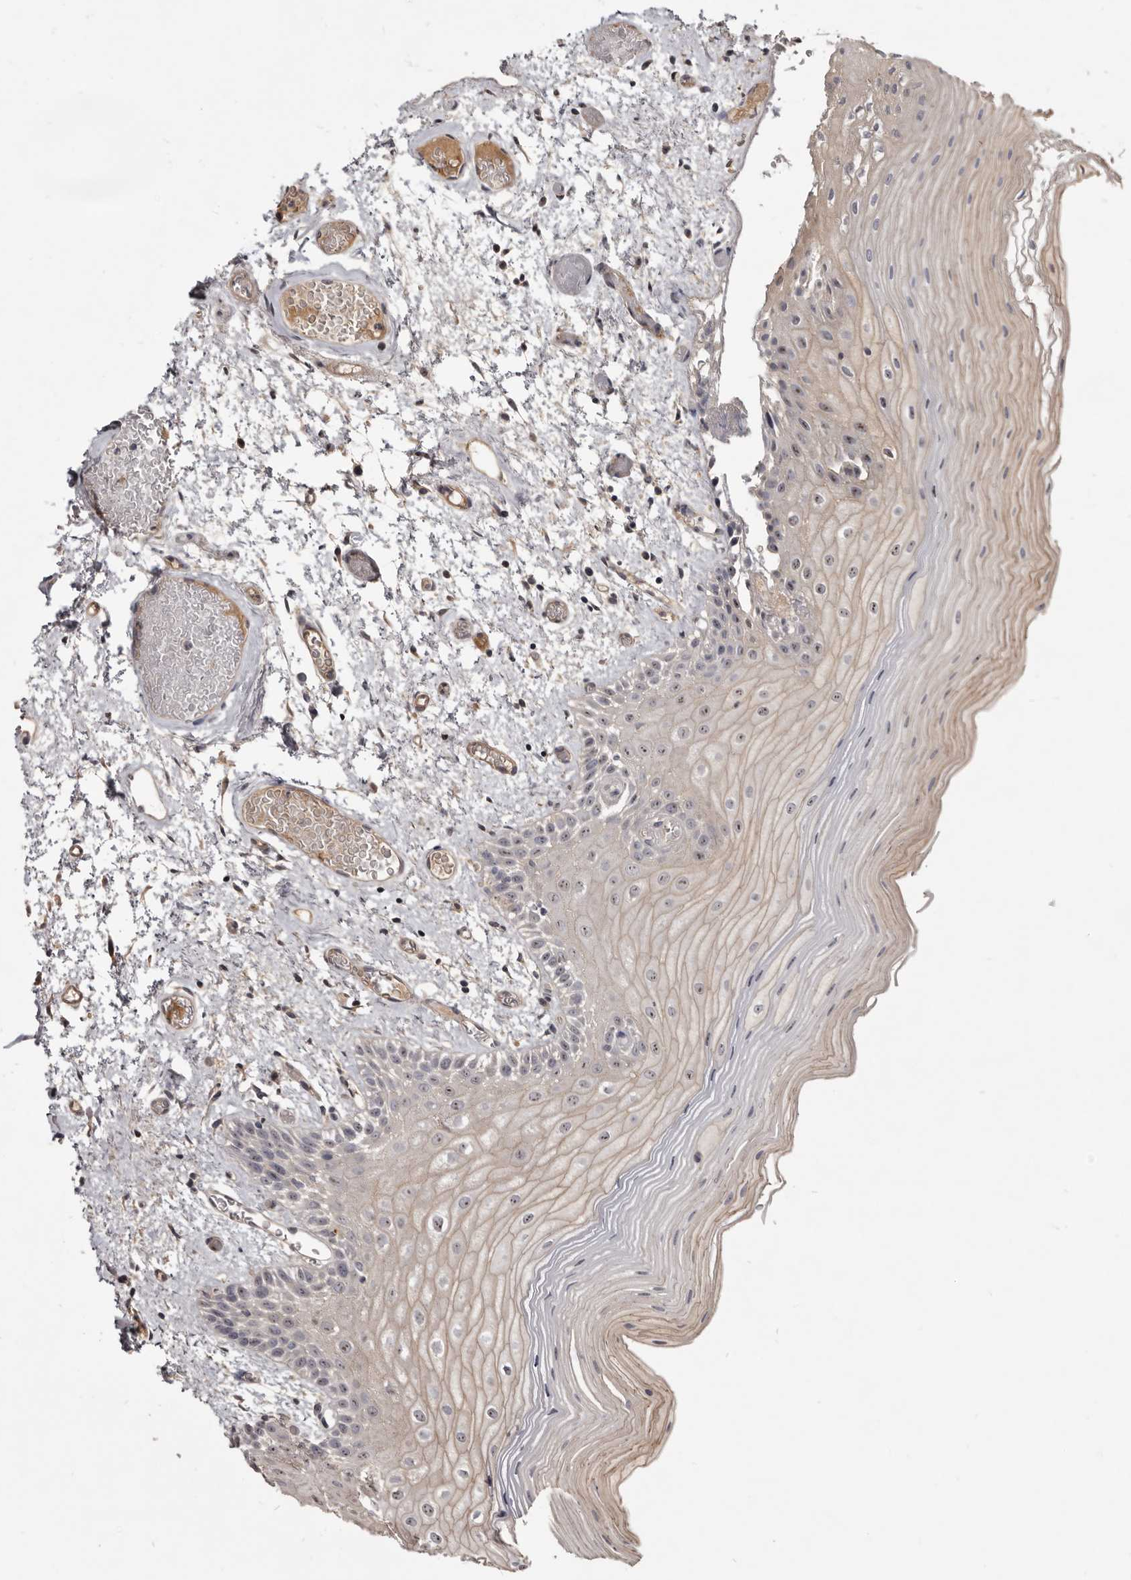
{"staining": {"intensity": "weak", "quantity": "25%-75%", "location": "cytoplasmic/membranous"}, "tissue": "oral mucosa", "cell_type": "Squamous epithelial cells", "image_type": "normal", "snomed": [{"axis": "morphology", "description": "Normal tissue, NOS"}, {"axis": "topography", "description": "Oral tissue"}], "caption": "The photomicrograph reveals immunohistochemical staining of benign oral mucosa. There is weak cytoplasmic/membranous positivity is seen in about 25%-75% of squamous epithelial cells. (Brightfield microscopy of DAB IHC at high magnification).", "gene": "TTC39A", "patient": {"sex": "male", "age": 52}}